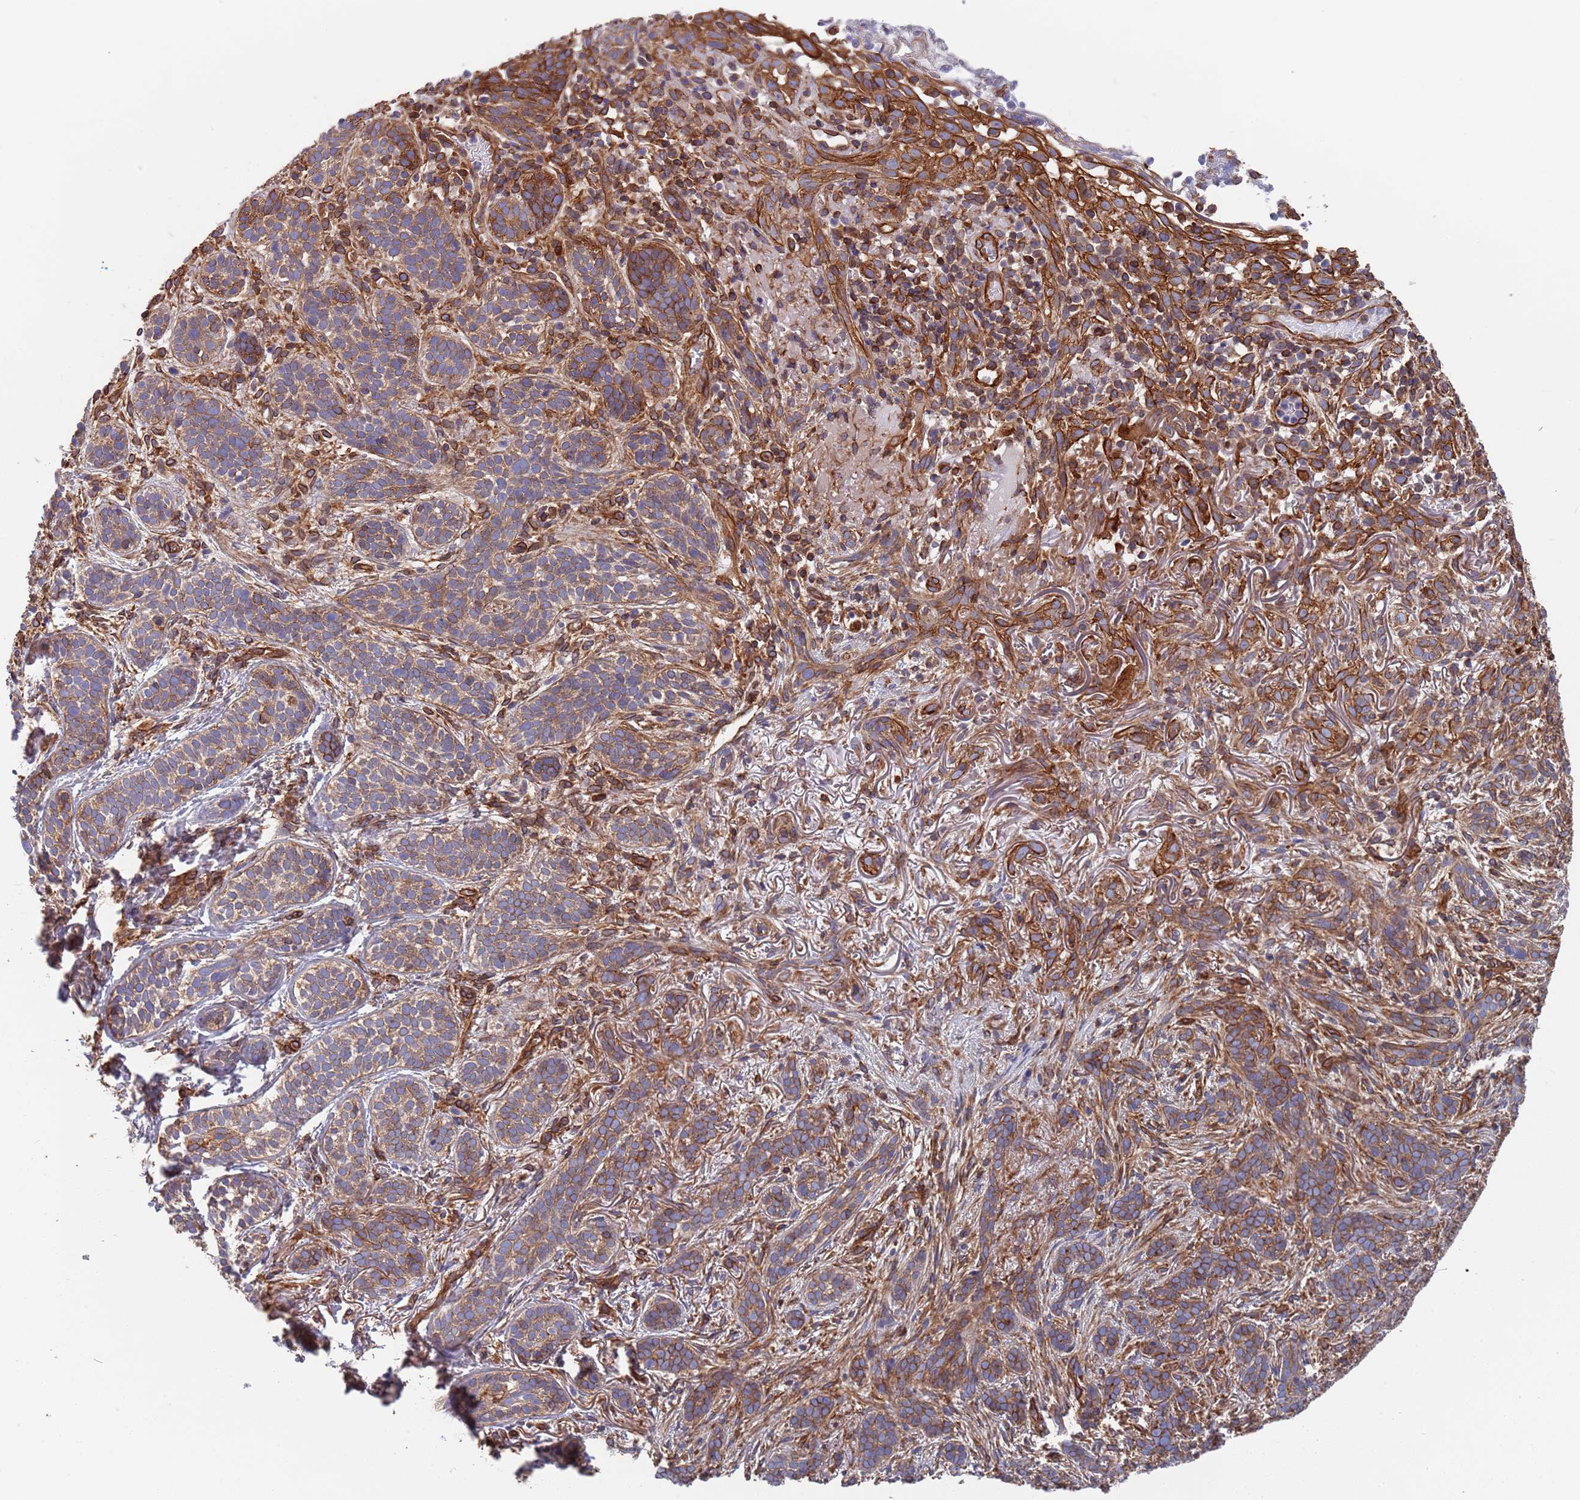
{"staining": {"intensity": "moderate", "quantity": "25%-75%", "location": "cytoplasmic/membranous"}, "tissue": "skin cancer", "cell_type": "Tumor cells", "image_type": "cancer", "snomed": [{"axis": "morphology", "description": "Basal cell carcinoma"}, {"axis": "topography", "description": "Skin"}], "caption": "Immunohistochemical staining of skin cancer exhibits medium levels of moderate cytoplasmic/membranous protein staining in approximately 25%-75% of tumor cells. Nuclei are stained in blue.", "gene": "JAKMIP2", "patient": {"sex": "male", "age": 71}}